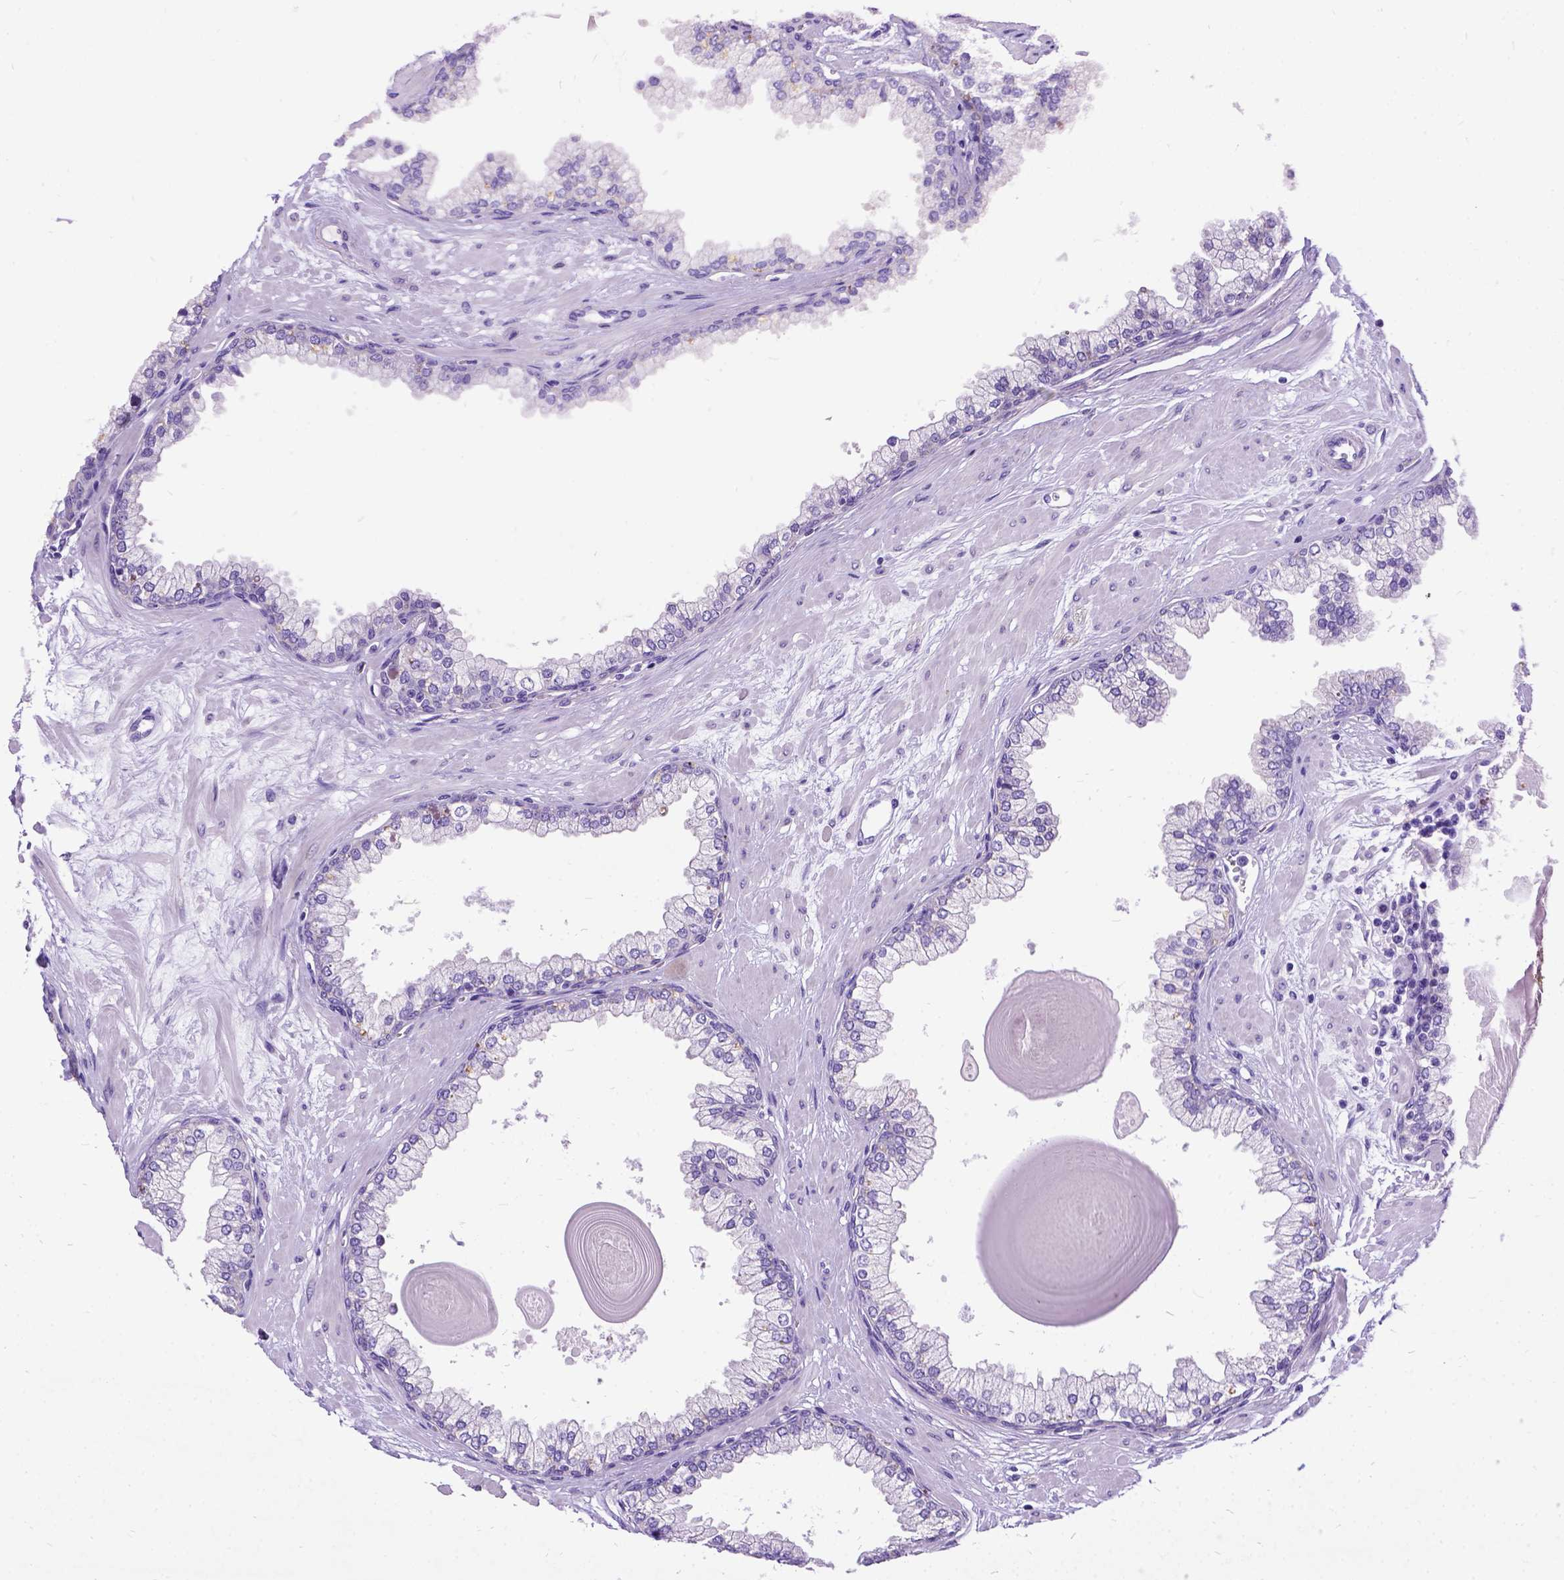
{"staining": {"intensity": "negative", "quantity": "none", "location": "none"}, "tissue": "prostate", "cell_type": "Glandular cells", "image_type": "normal", "snomed": [{"axis": "morphology", "description": "Normal tissue, NOS"}, {"axis": "topography", "description": "Prostate"}, {"axis": "topography", "description": "Peripheral nerve tissue"}], "caption": "There is no significant expression in glandular cells of prostate. Nuclei are stained in blue.", "gene": "CFAP54", "patient": {"sex": "male", "age": 61}}